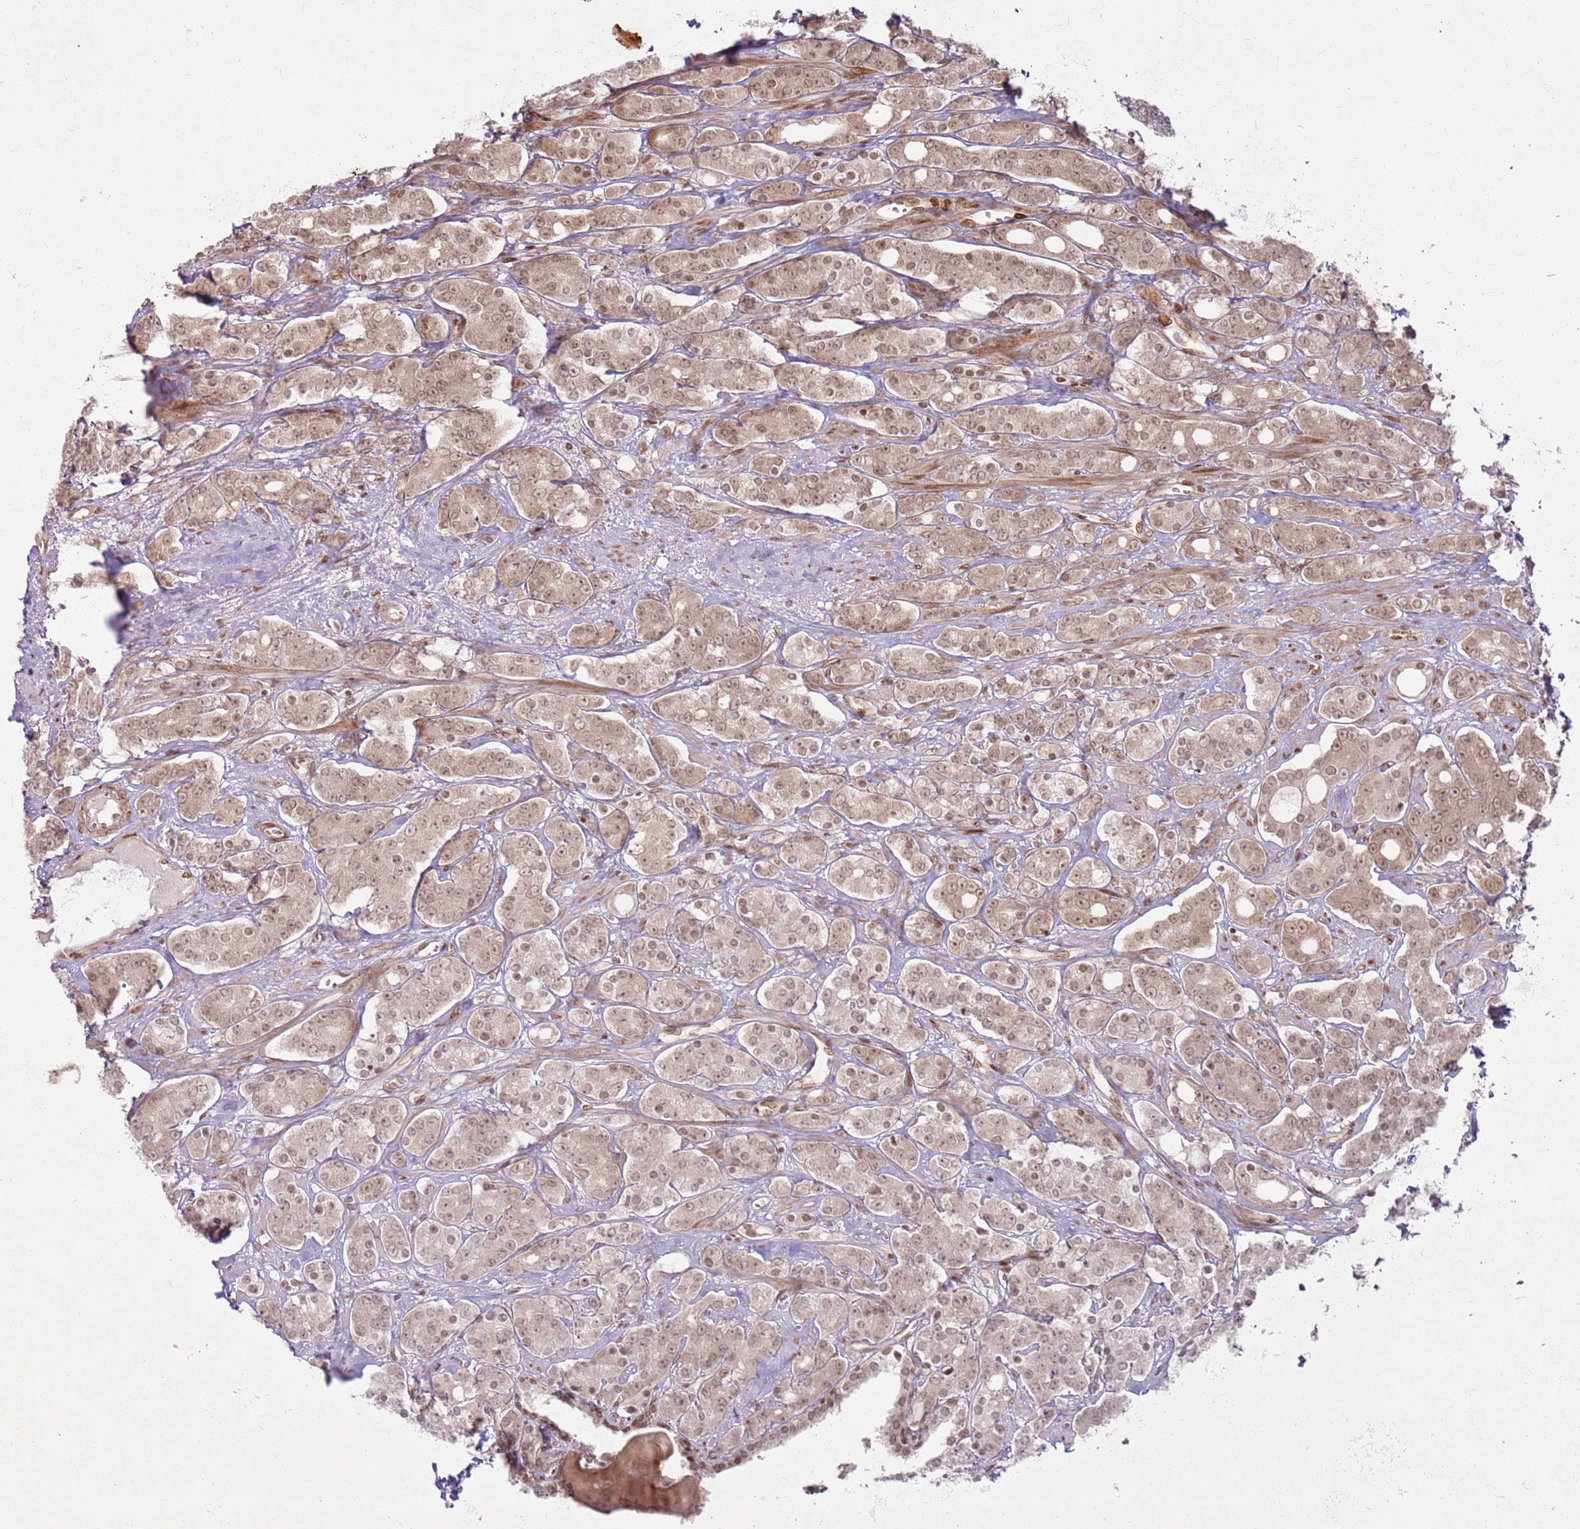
{"staining": {"intensity": "moderate", "quantity": ">75%", "location": "cytoplasmic/membranous,nuclear"}, "tissue": "prostate cancer", "cell_type": "Tumor cells", "image_type": "cancer", "snomed": [{"axis": "morphology", "description": "Adenocarcinoma, High grade"}, {"axis": "topography", "description": "Prostate"}], "caption": "Moderate cytoplasmic/membranous and nuclear staining for a protein is seen in approximately >75% of tumor cells of prostate cancer (adenocarcinoma (high-grade)) using immunohistochemistry (IHC).", "gene": "KLHL36", "patient": {"sex": "male", "age": 62}}